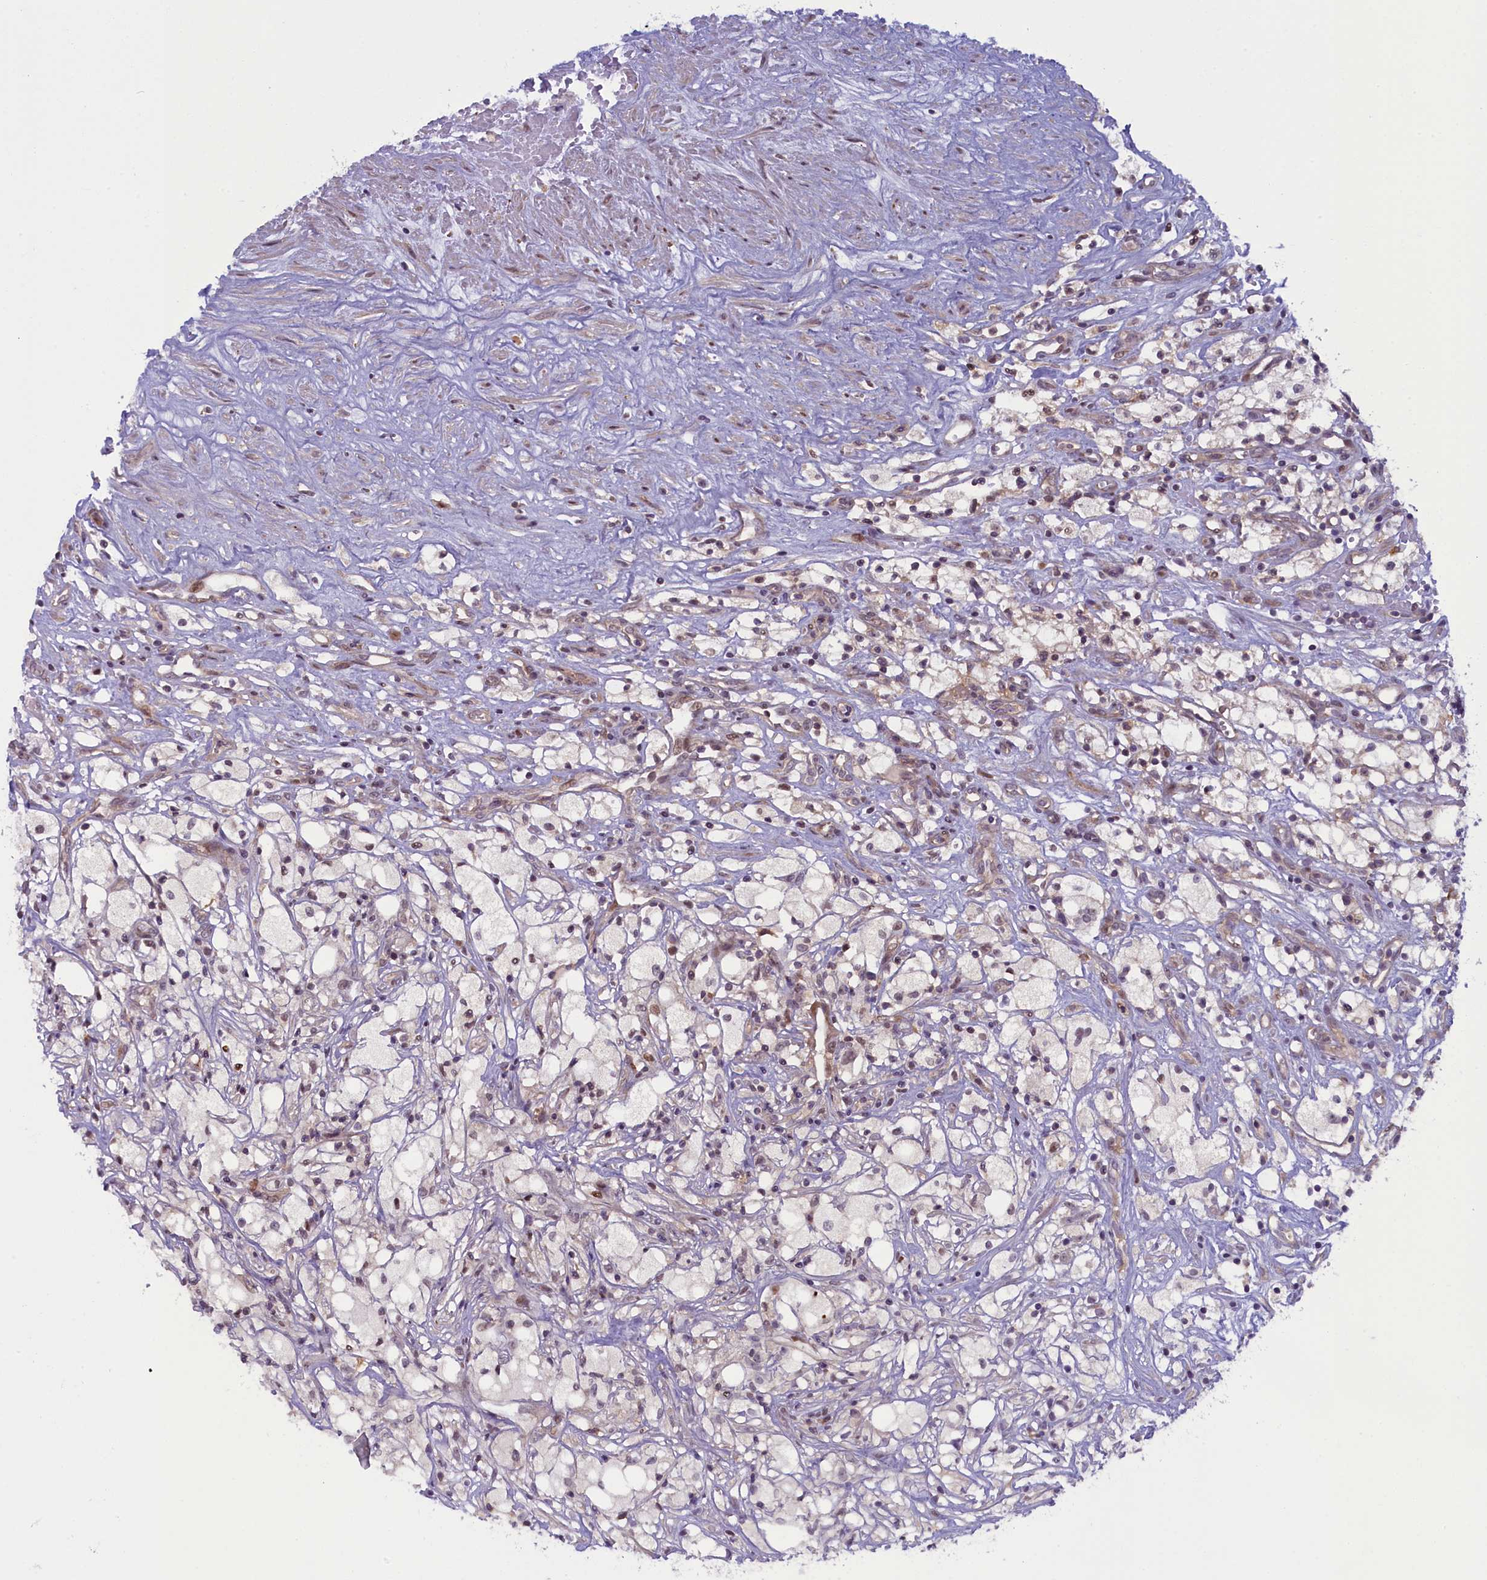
{"staining": {"intensity": "negative", "quantity": "none", "location": "none"}, "tissue": "renal cancer", "cell_type": "Tumor cells", "image_type": "cancer", "snomed": [{"axis": "morphology", "description": "Adenocarcinoma, NOS"}, {"axis": "topography", "description": "Kidney"}], "caption": "This is an immunohistochemistry micrograph of human renal adenocarcinoma. There is no expression in tumor cells.", "gene": "CCL23", "patient": {"sex": "male", "age": 59}}